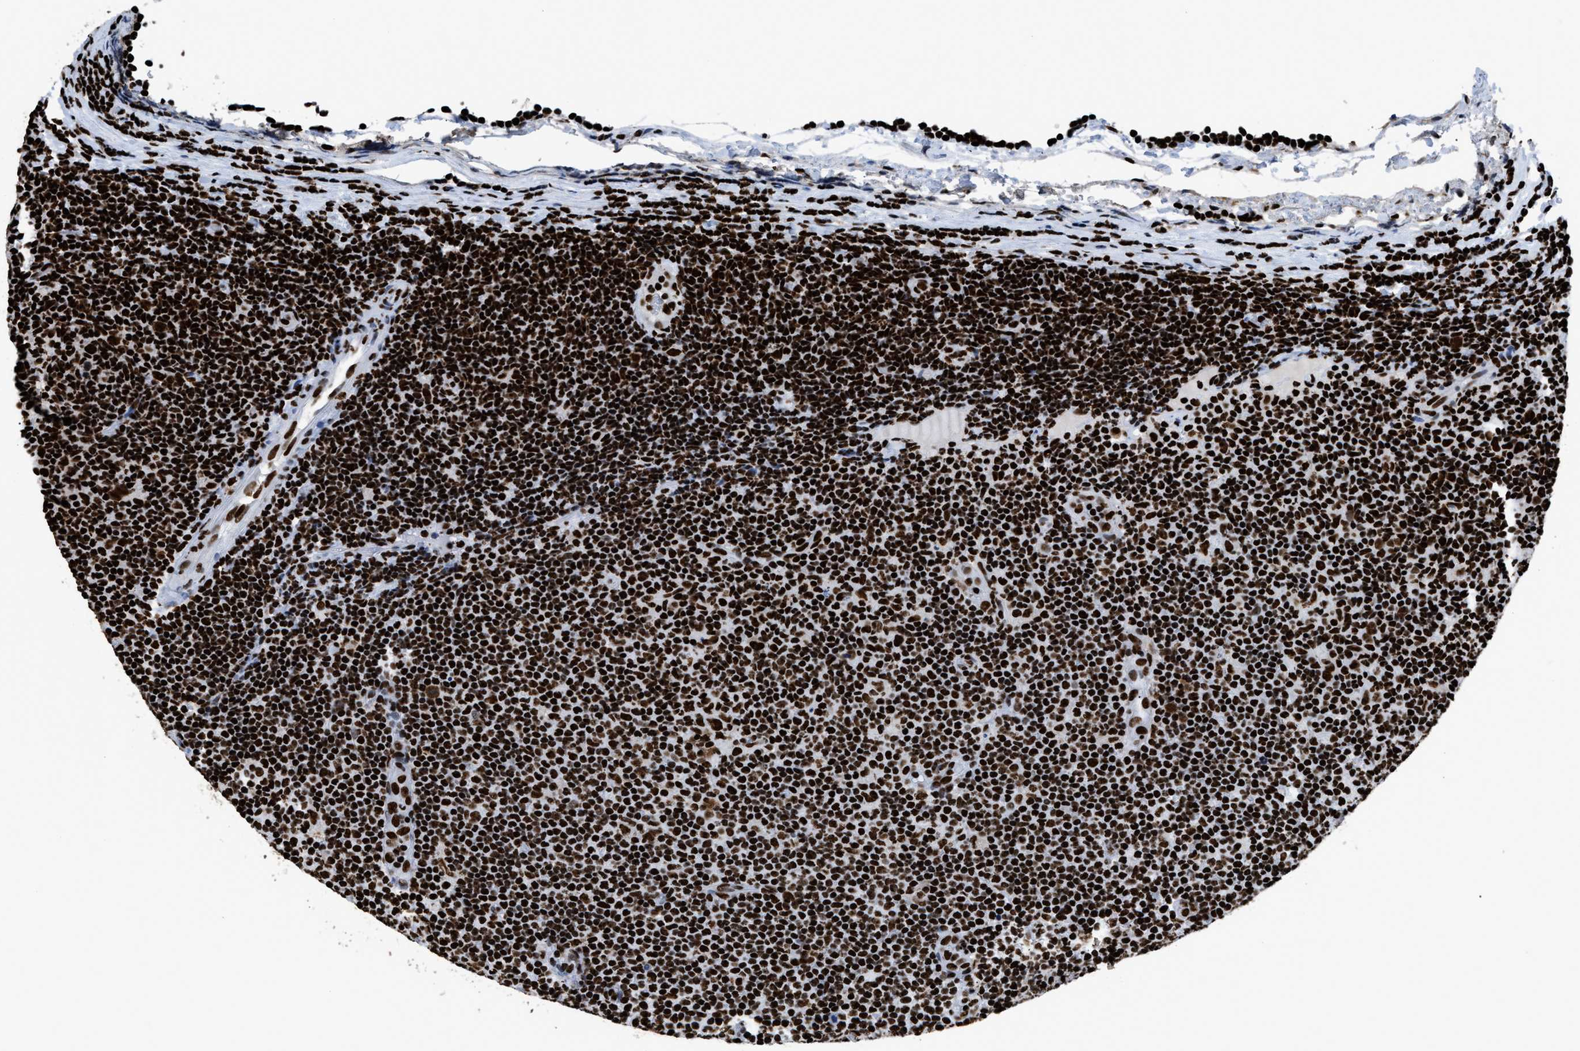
{"staining": {"intensity": "strong", "quantity": ">75%", "location": "nuclear"}, "tissue": "lymphoma", "cell_type": "Tumor cells", "image_type": "cancer", "snomed": [{"axis": "morphology", "description": "Malignant lymphoma, non-Hodgkin's type, Low grade"}, {"axis": "topography", "description": "Lymph node"}], "caption": "Malignant lymphoma, non-Hodgkin's type (low-grade) tissue reveals strong nuclear staining in about >75% of tumor cells", "gene": "HNRNPM", "patient": {"sex": "male", "age": 83}}